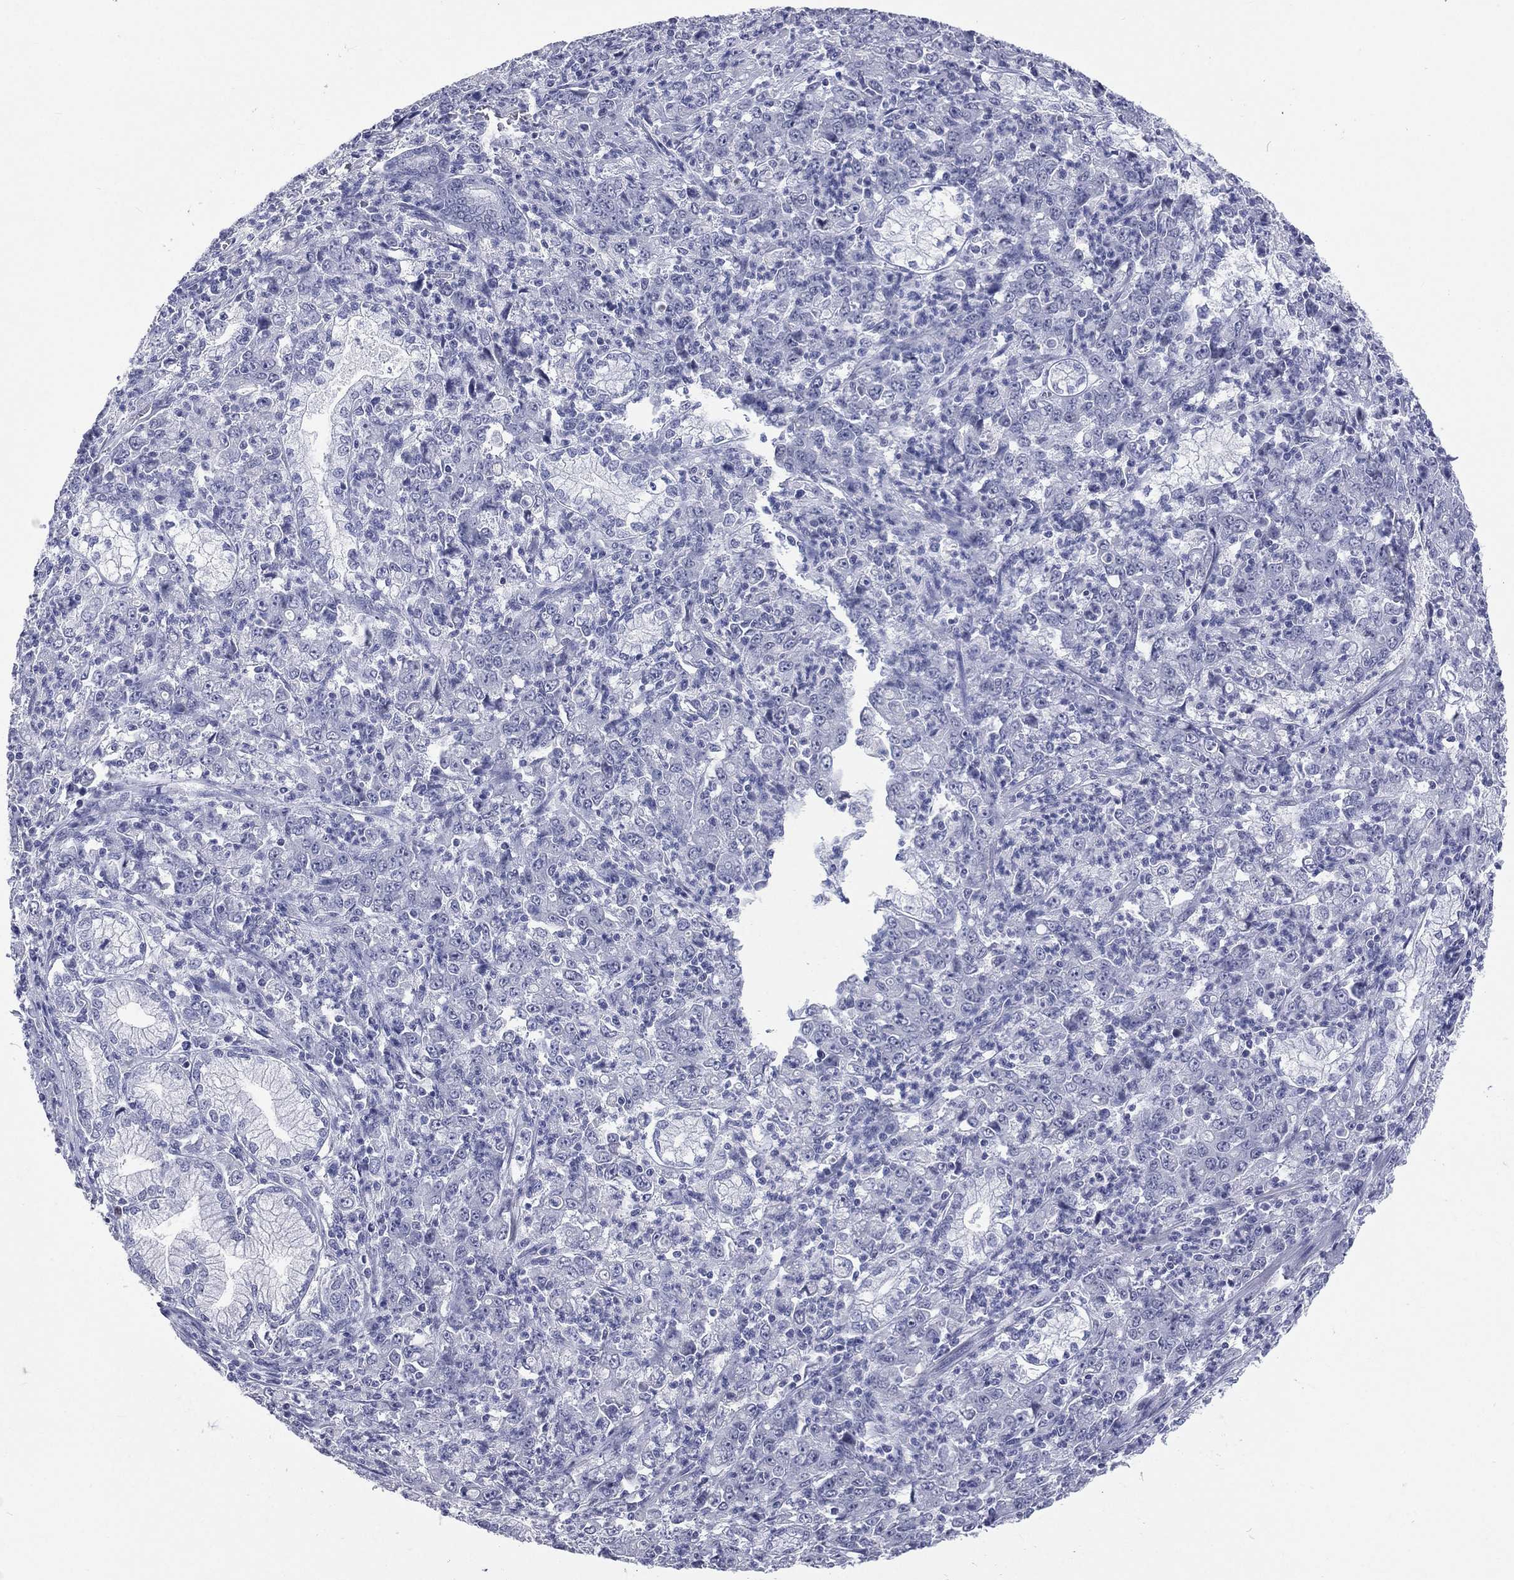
{"staining": {"intensity": "negative", "quantity": "none", "location": "none"}, "tissue": "stomach cancer", "cell_type": "Tumor cells", "image_type": "cancer", "snomed": [{"axis": "morphology", "description": "Adenocarcinoma, NOS"}, {"axis": "topography", "description": "Stomach, lower"}], "caption": "A high-resolution micrograph shows IHC staining of adenocarcinoma (stomach), which exhibits no significant staining in tumor cells.", "gene": "SSX1", "patient": {"sex": "female", "age": 71}}